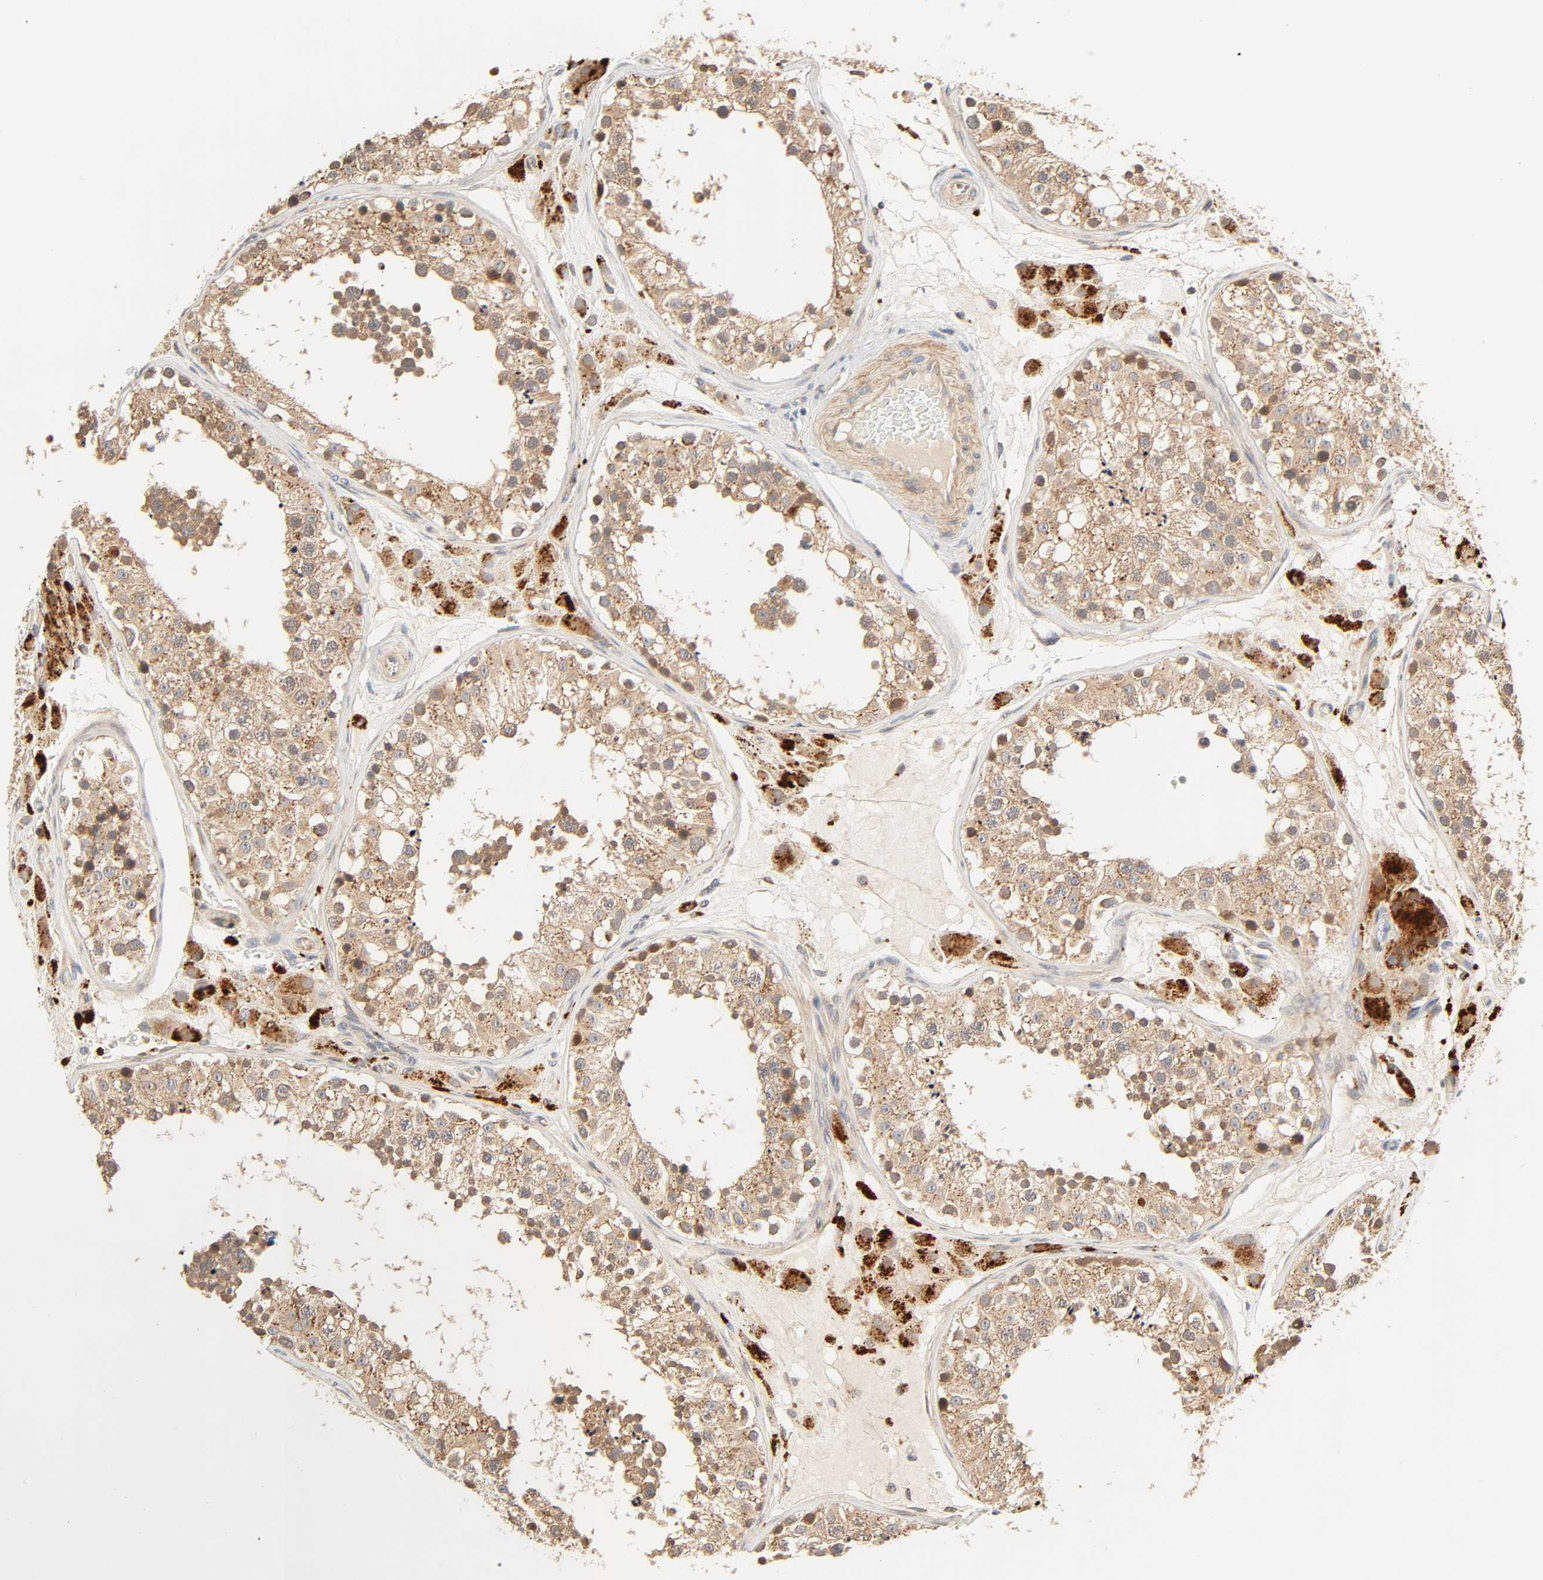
{"staining": {"intensity": "moderate", "quantity": ">75%", "location": "cytoplasmic/membranous"}, "tissue": "testis", "cell_type": "Cells in seminiferous ducts", "image_type": "normal", "snomed": [{"axis": "morphology", "description": "Normal tissue, NOS"}, {"axis": "topography", "description": "Testis"}], "caption": "Immunohistochemical staining of normal human testis reveals medium levels of moderate cytoplasmic/membranous staining in approximately >75% of cells in seminiferous ducts.", "gene": "MAPK6", "patient": {"sex": "male", "age": 26}}